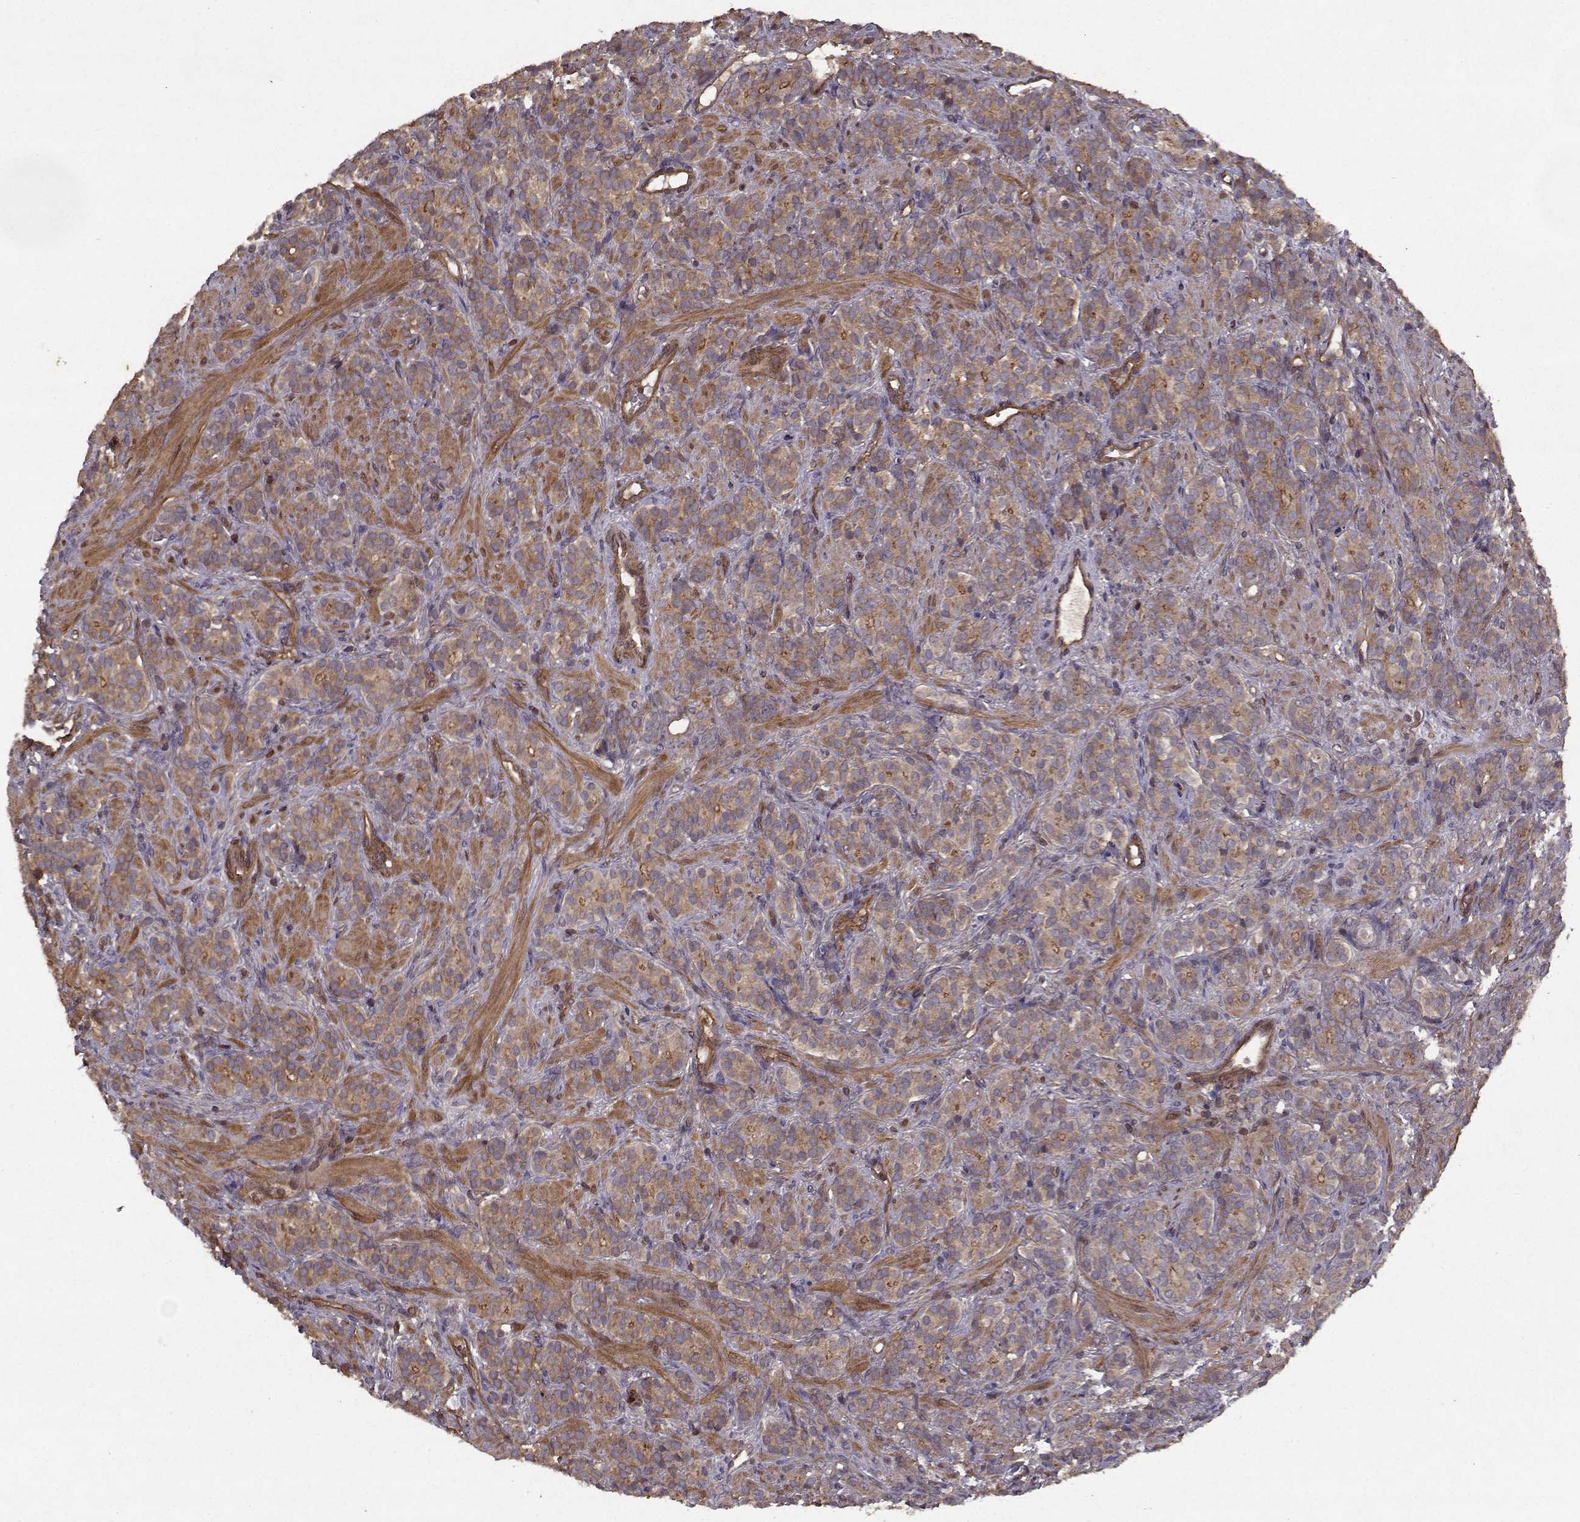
{"staining": {"intensity": "strong", "quantity": "<25%", "location": "cytoplasmic/membranous"}, "tissue": "prostate cancer", "cell_type": "Tumor cells", "image_type": "cancer", "snomed": [{"axis": "morphology", "description": "Adenocarcinoma, High grade"}, {"axis": "topography", "description": "Prostate"}], "caption": "High-power microscopy captured an immunohistochemistry histopathology image of prostate cancer (adenocarcinoma (high-grade)), revealing strong cytoplasmic/membranous positivity in about <25% of tumor cells. (DAB (3,3'-diaminobenzidine) IHC with brightfield microscopy, high magnification).", "gene": "PPP1R12A", "patient": {"sex": "male", "age": 84}}